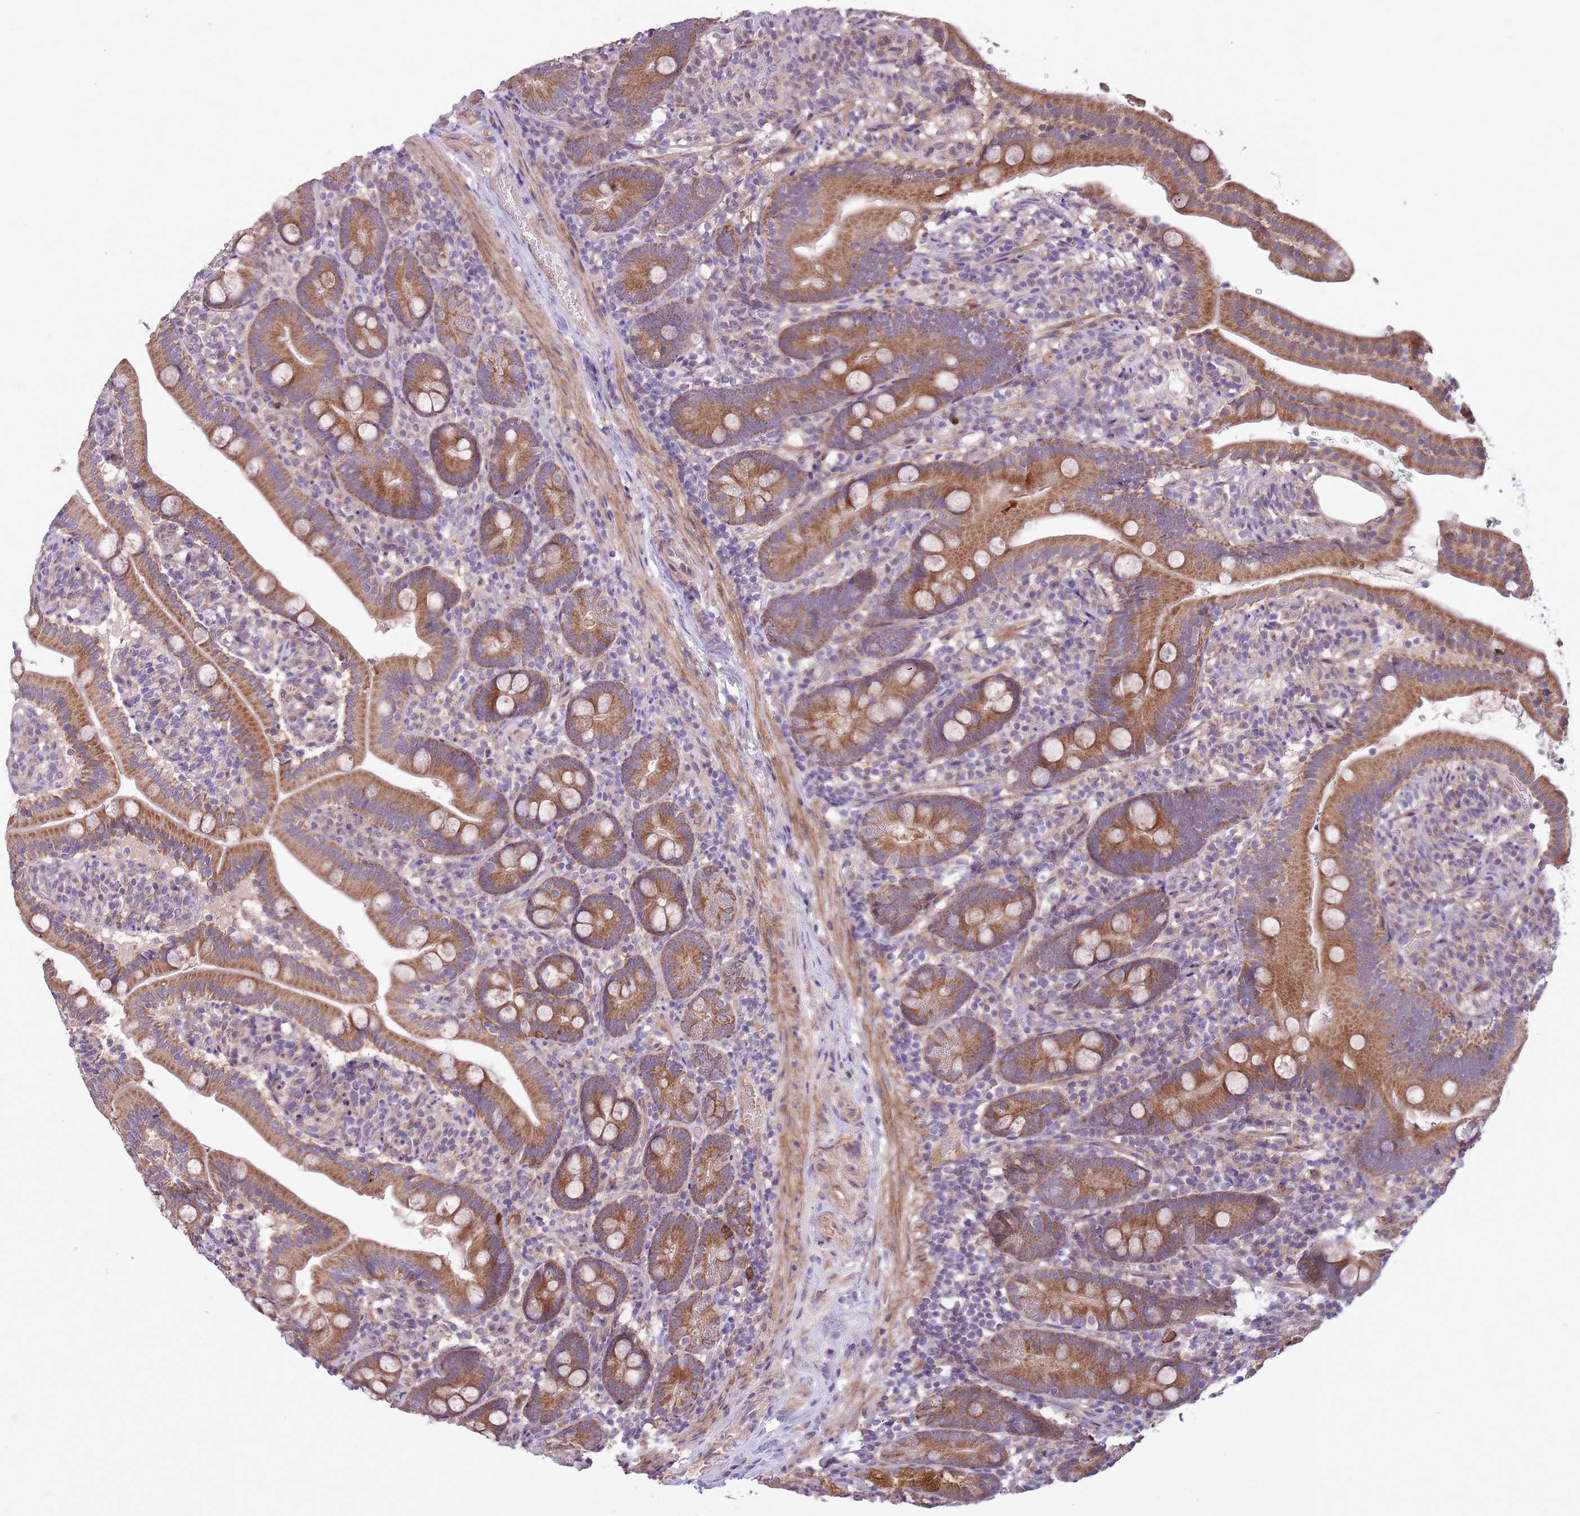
{"staining": {"intensity": "strong", "quantity": ">75%", "location": "cytoplasmic/membranous"}, "tissue": "duodenum", "cell_type": "Glandular cells", "image_type": "normal", "snomed": [{"axis": "morphology", "description": "Normal tissue, NOS"}, {"axis": "topography", "description": "Duodenum"}], "caption": "Immunohistochemistry (IHC) of benign human duodenum demonstrates high levels of strong cytoplasmic/membranous staining in approximately >75% of glandular cells.", "gene": "IGF2BP2", "patient": {"sex": "female", "age": 67}}